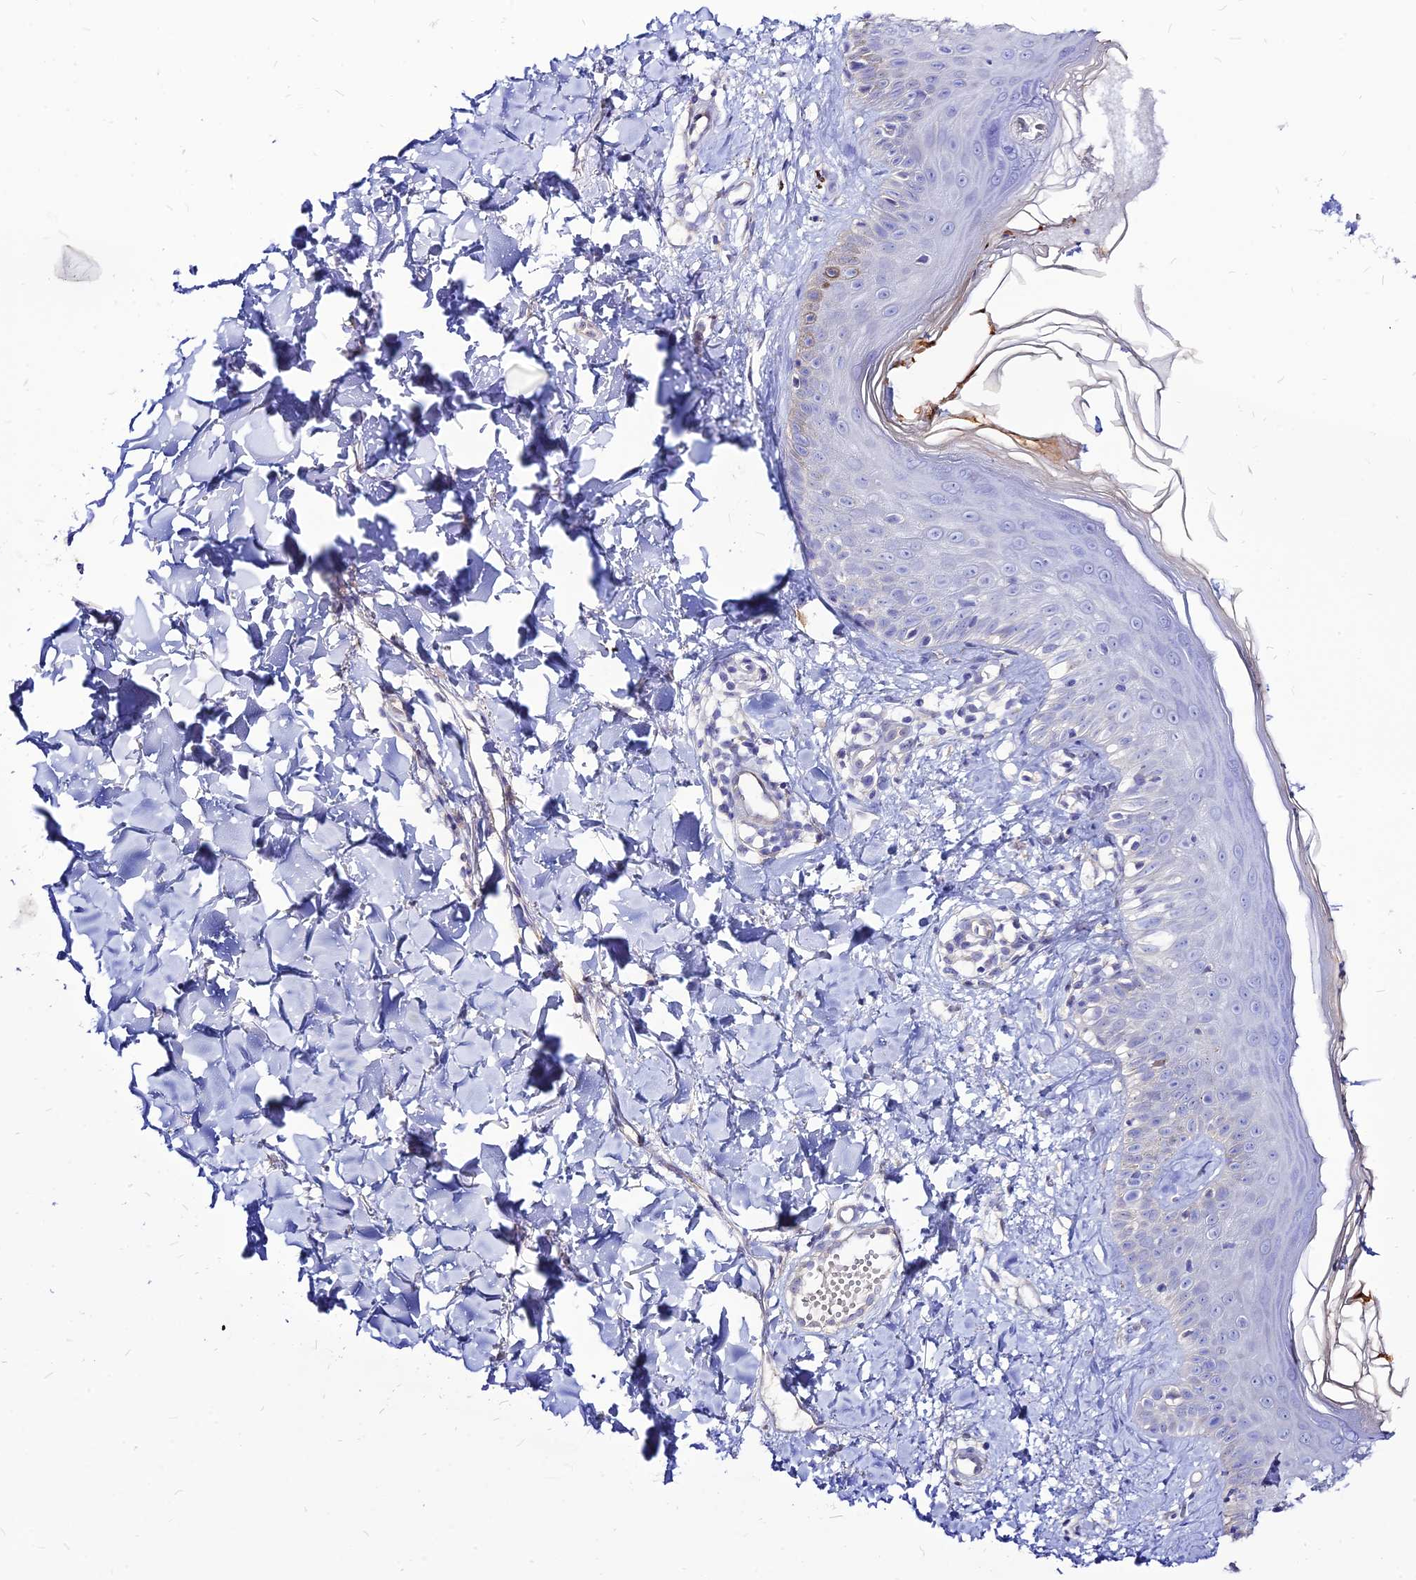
{"staining": {"intensity": "negative", "quantity": "none", "location": "none"}, "tissue": "skin", "cell_type": "Fibroblasts", "image_type": "normal", "snomed": [{"axis": "morphology", "description": "Normal tissue, NOS"}, {"axis": "topography", "description": "Skin"}], "caption": "DAB immunohistochemical staining of normal human skin shows no significant staining in fibroblasts. Nuclei are stained in blue.", "gene": "CZIB", "patient": {"sex": "male", "age": 52}}